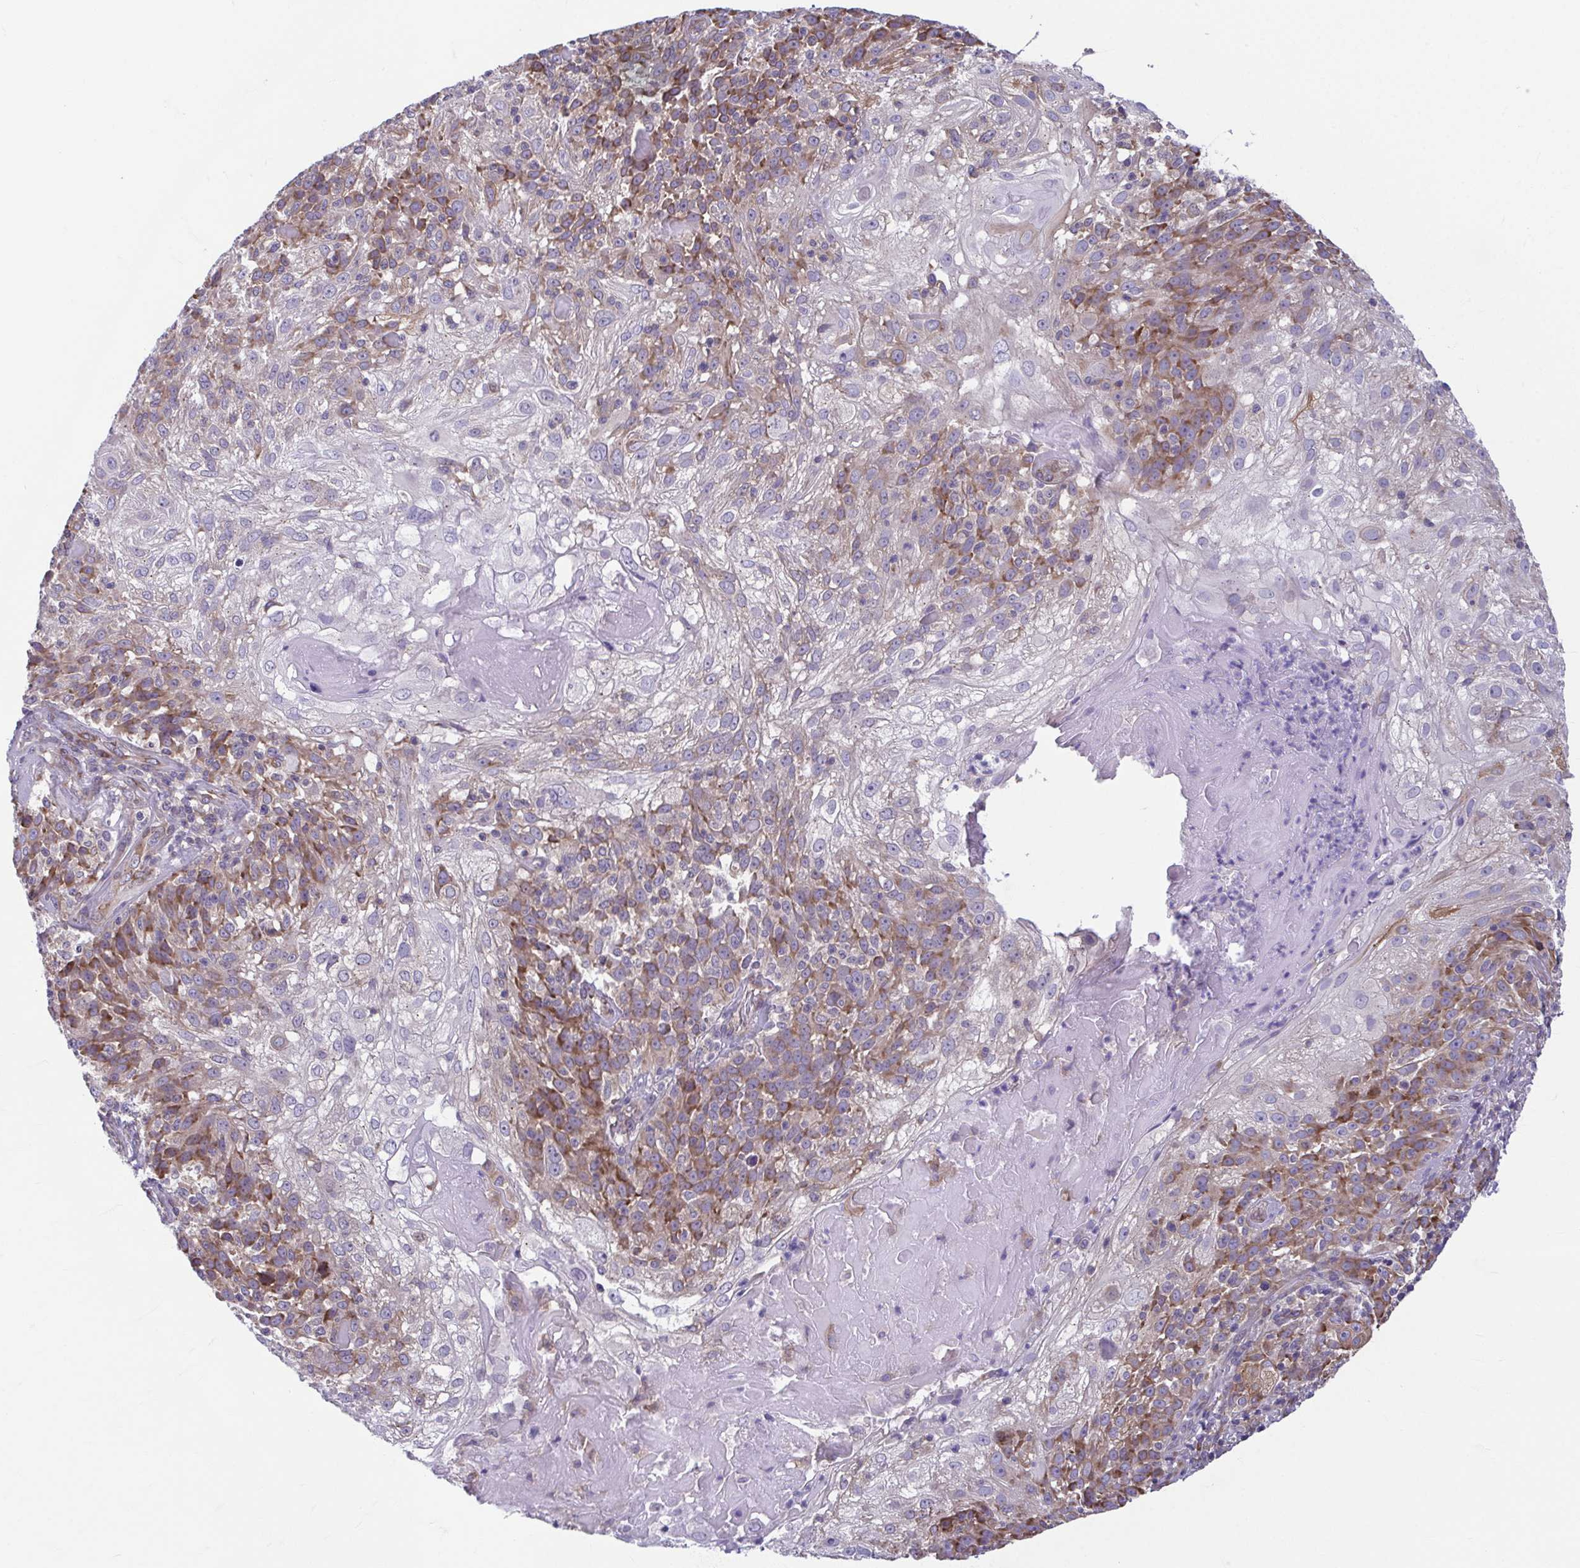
{"staining": {"intensity": "moderate", "quantity": "25%-75%", "location": "cytoplasmic/membranous"}, "tissue": "skin cancer", "cell_type": "Tumor cells", "image_type": "cancer", "snomed": [{"axis": "morphology", "description": "Normal tissue, NOS"}, {"axis": "morphology", "description": "Squamous cell carcinoma, NOS"}, {"axis": "topography", "description": "Skin"}], "caption": "Protein expression analysis of human squamous cell carcinoma (skin) reveals moderate cytoplasmic/membranous expression in approximately 25%-75% of tumor cells. The staining was performed using DAB, with brown indicating positive protein expression. Nuclei are stained blue with hematoxylin.", "gene": "TMEM108", "patient": {"sex": "female", "age": 83}}